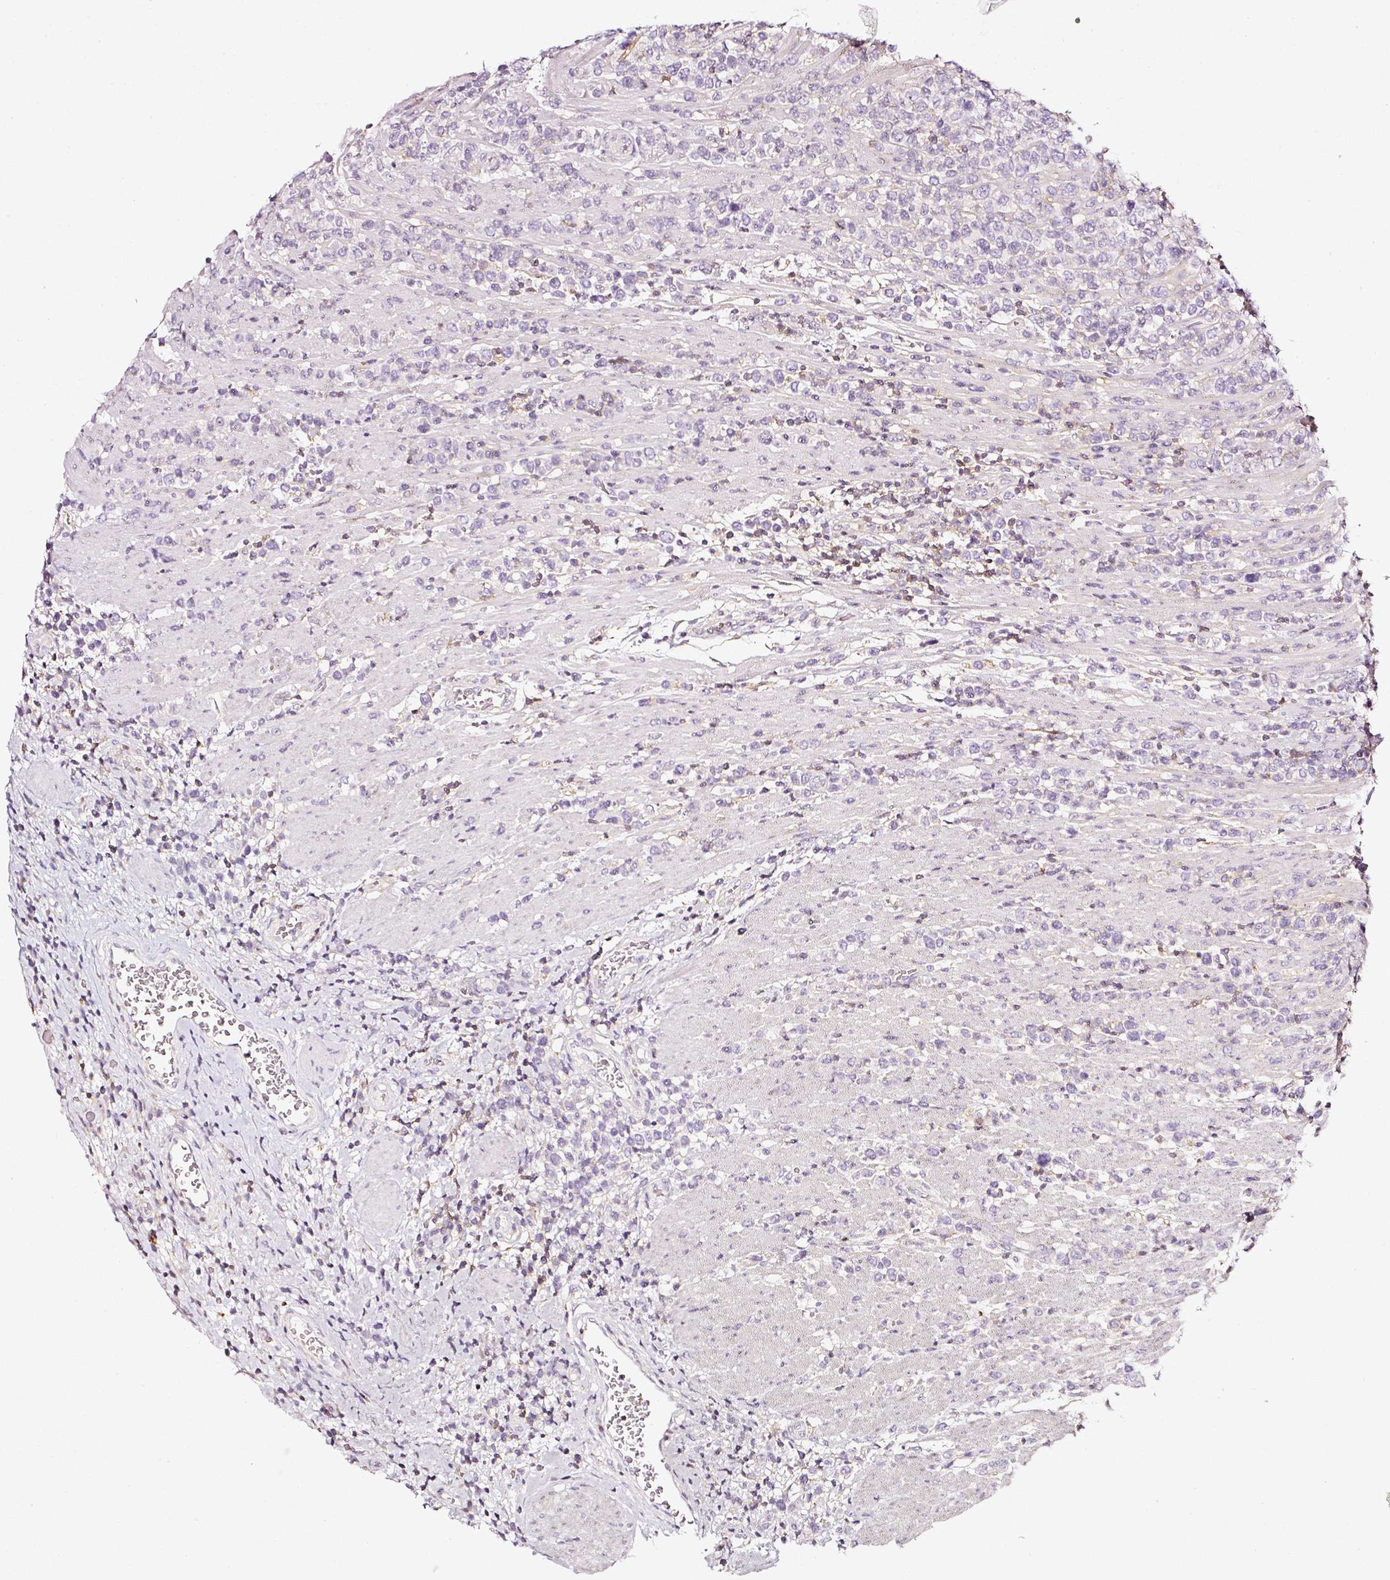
{"staining": {"intensity": "negative", "quantity": "none", "location": "none"}, "tissue": "lymphoma", "cell_type": "Tumor cells", "image_type": "cancer", "snomed": [{"axis": "morphology", "description": "Malignant lymphoma, non-Hodgkin's type, High grade"}, {"axis": "topography", "description": "Soft tissue"}], "caption": "An immunohistochemistry (IHC) image of high-grade malignant lymphoma, non-Hodgkin's type is shown. There is no staining in tumor cells of high-grade malignant lymphoma, non-Hodgkin's type. (IHC, brightfield microscopy, high magnification).", "gene": "CD47", "patient": {"sex": "female", "age": 56}}